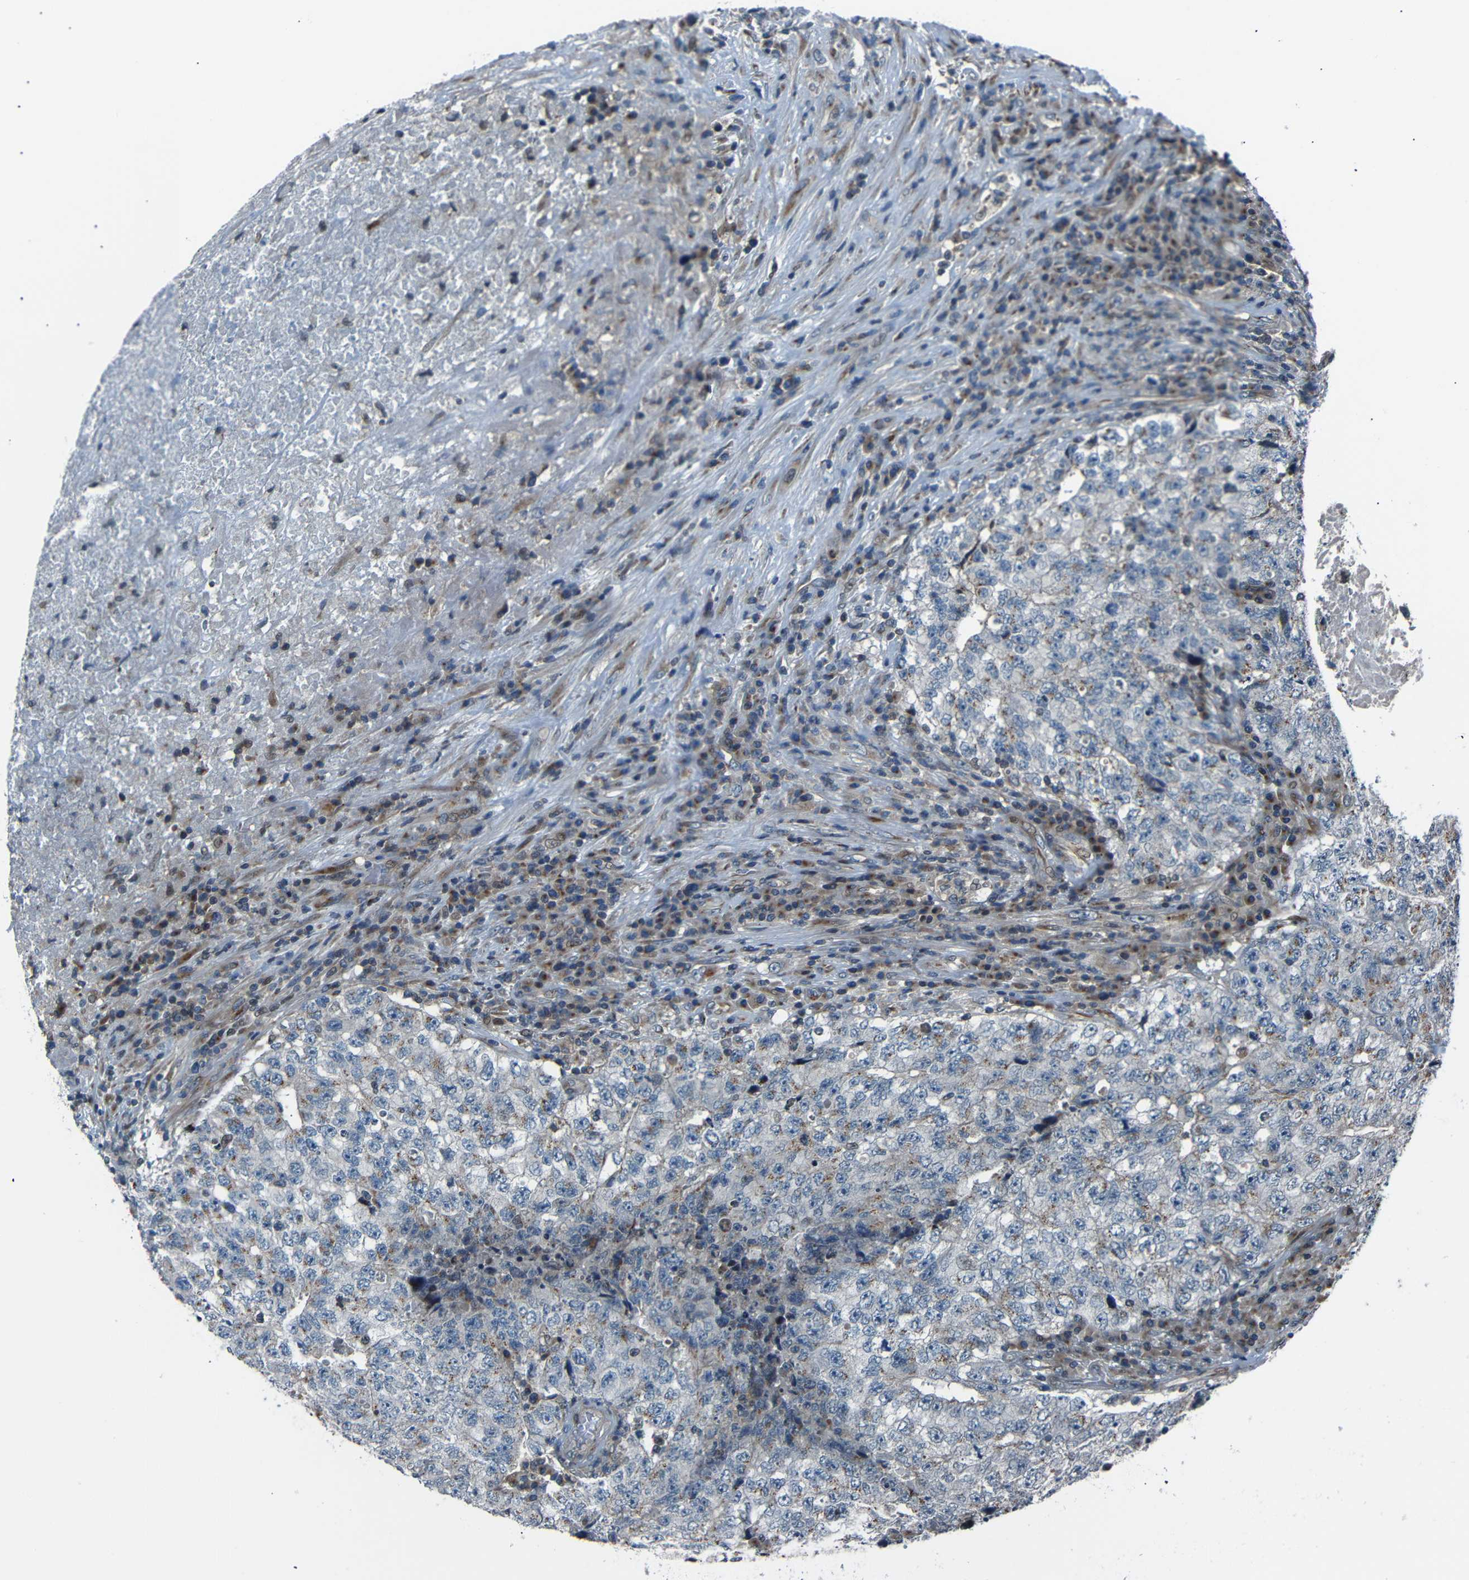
{"staining": {"intensity": "moderate", "quantity": "<25%", "location": "cytoplasmic/membranous"}, "tissue": "testis cancer", "cell_type": "Tumor cells", "image_type": "cancer", "snomed": [{"axis": "morphology", "description": "Necrosis, NOS"}, {"axis": "morphology", "description": "Carcinoma, Embryonal, NOS"}, {"axis": "topography", "description": "Testis"}], "caption": "A high-resolution histopathology image shows IHC staining of testis embryonal carcinoma, which reveals moderate cytoplasmic/membranous positivity in about <25% of tumor cells.", "gene": "AKAP9", "patient": {"sex": "male", "age": 19}}